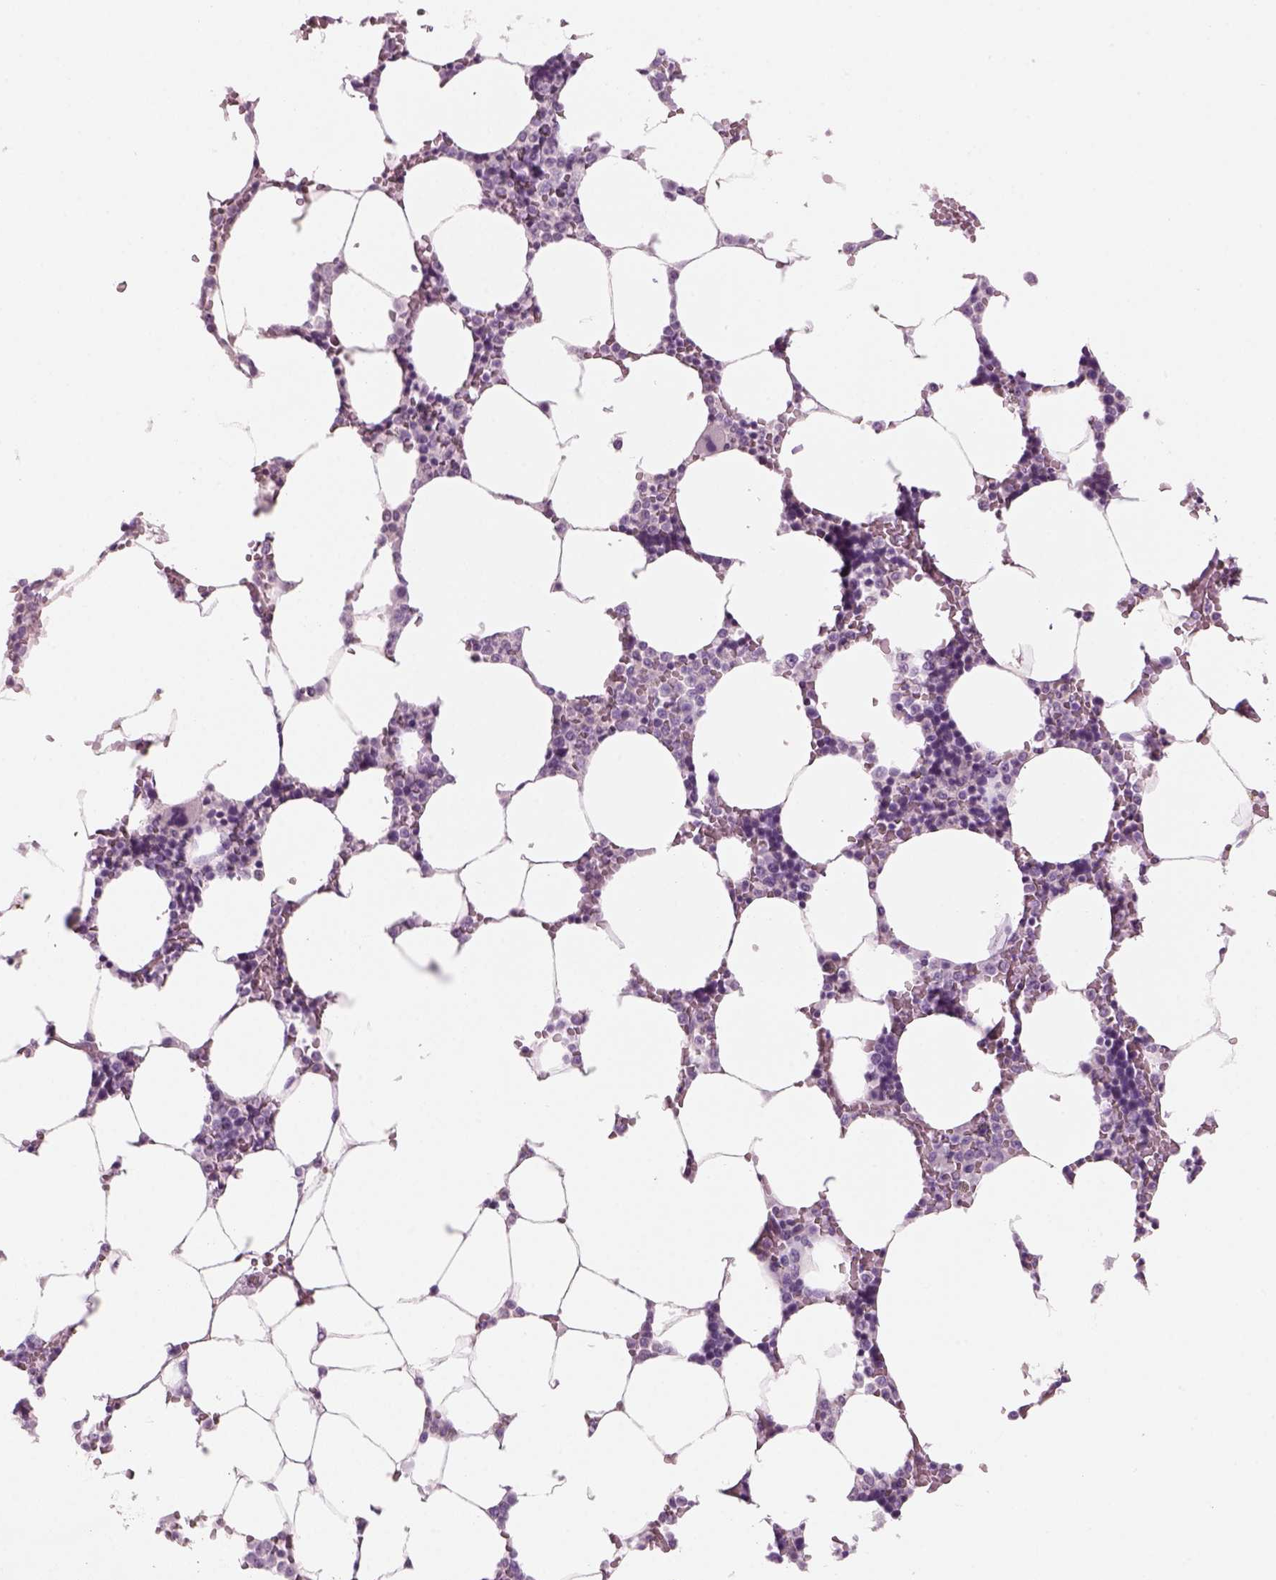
{"staining": {"intensity": "negative", "quantity": "none", "location": "none"}, "tissue": "bone marrow", "cell_type": "Hematopoietic cells", "image_type": "normal", "snomed": [{"axis": "morphology", "description": "Normal tissue, NOS"}, {"axis": "topography", "description": "Bone marrow"}], "caption": "Immunohistochemistry photomicrograph of normal bone marrow: human bone marrow stained with DAB (3,3'-diaminobenzidine) reveals no significant protein staining in hematopoietic cells.", "gene": "SLC1A7", "patient": {"sex": "female", "age": 52}}